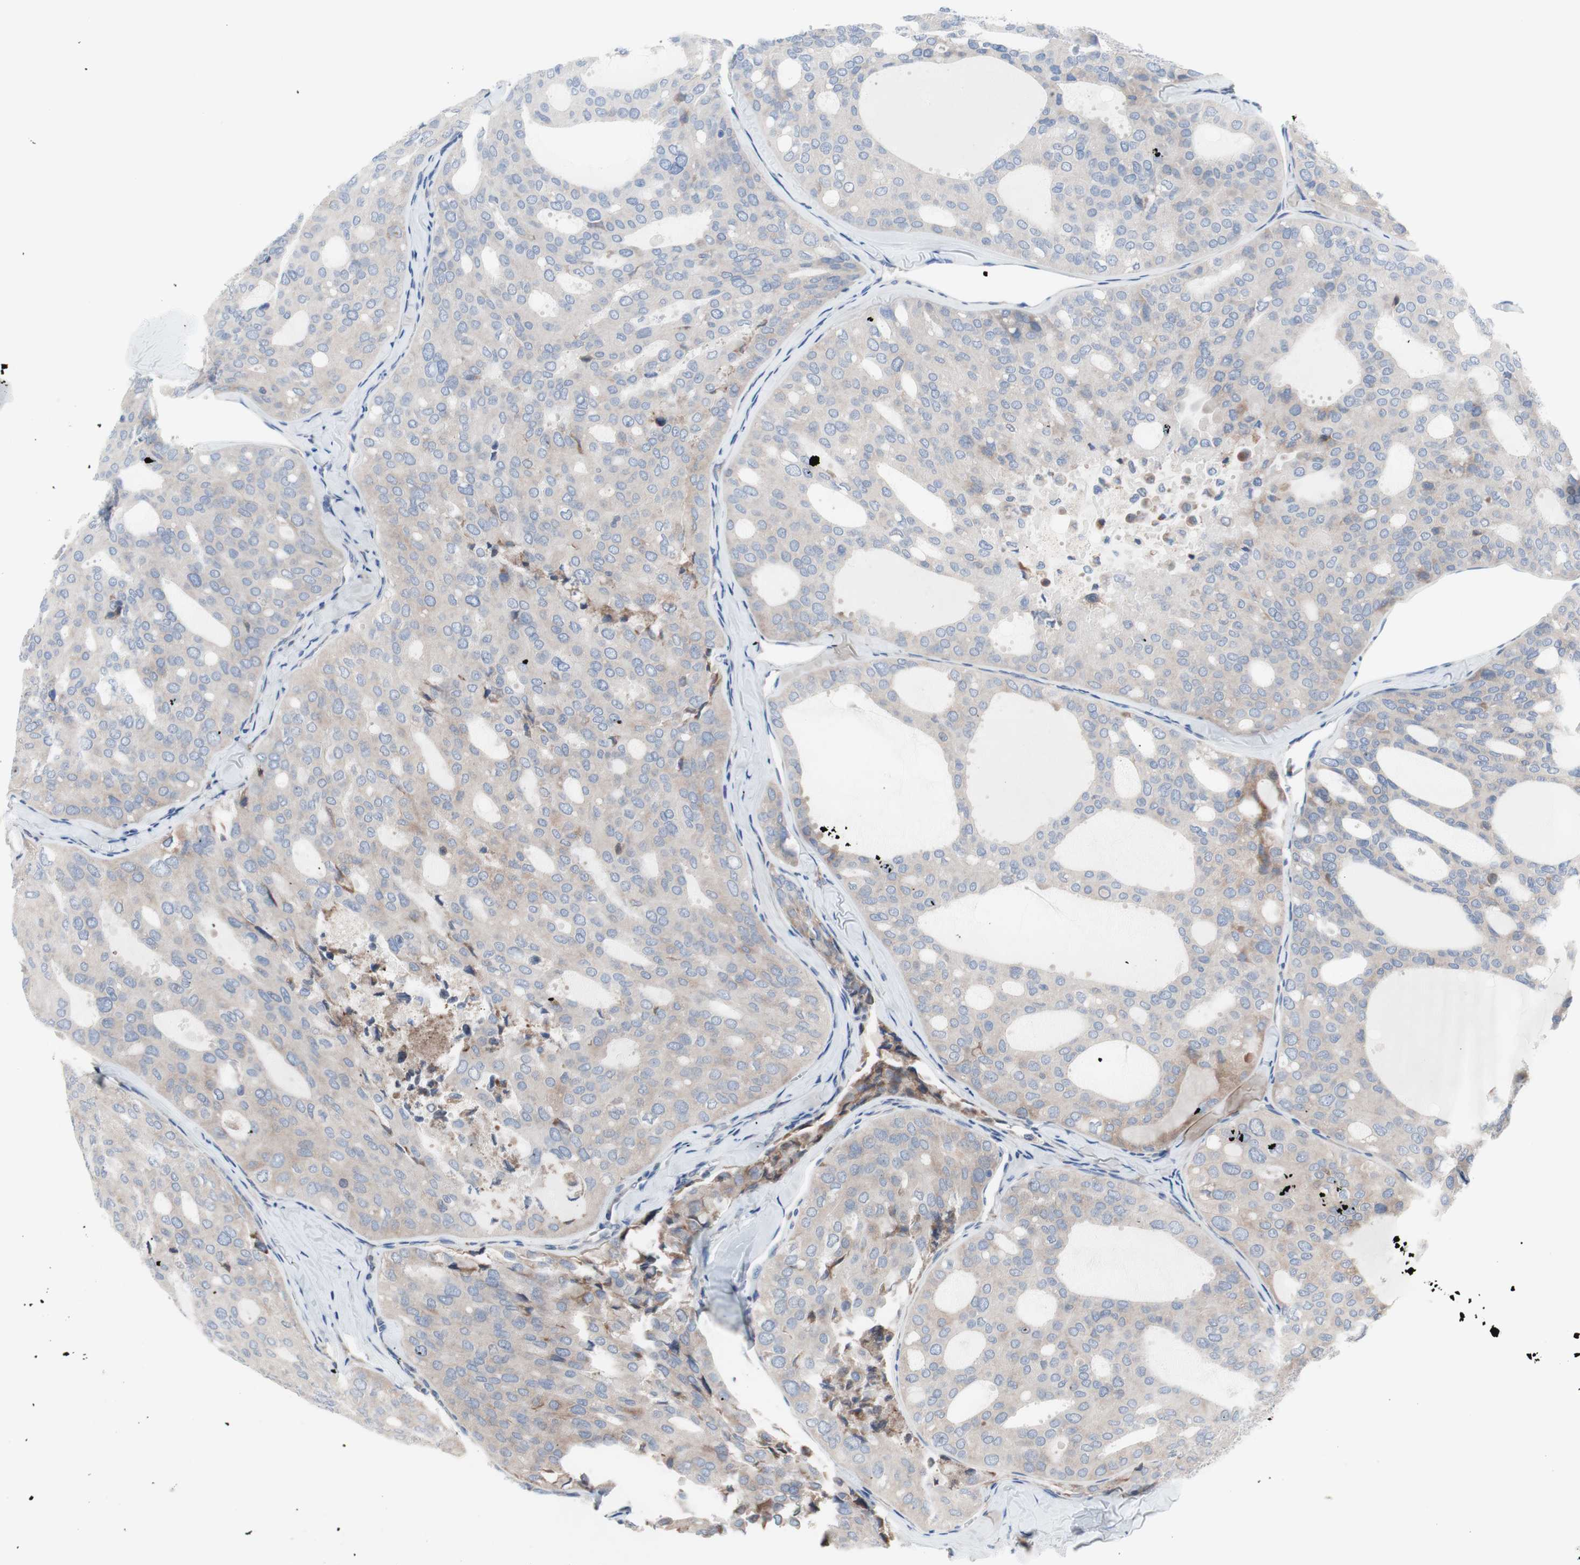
{"staining": {"intensity": "weak", "quantity": ">75%", "location": "cytoplasmic/membranous"}, "tissue": "thyroid cancer", "cell_type": "Tumor cells", "image_type": "cancer", "snomed": [{"axis": "morphology", "description": "Follicular adenoma carcinoma, NOS"}, {"axis": "topography", "description": "Thyroid gland"}], "caption": "Thyroid cancer (follicular adenoma carcinoma) tissue shows weak cytoplasmic/membranous expression in about >75% of tumor cells, visualized by immunohistochemistry.", "gene": "KANSL1", "patient": {"sex": "male", "age": 75}}